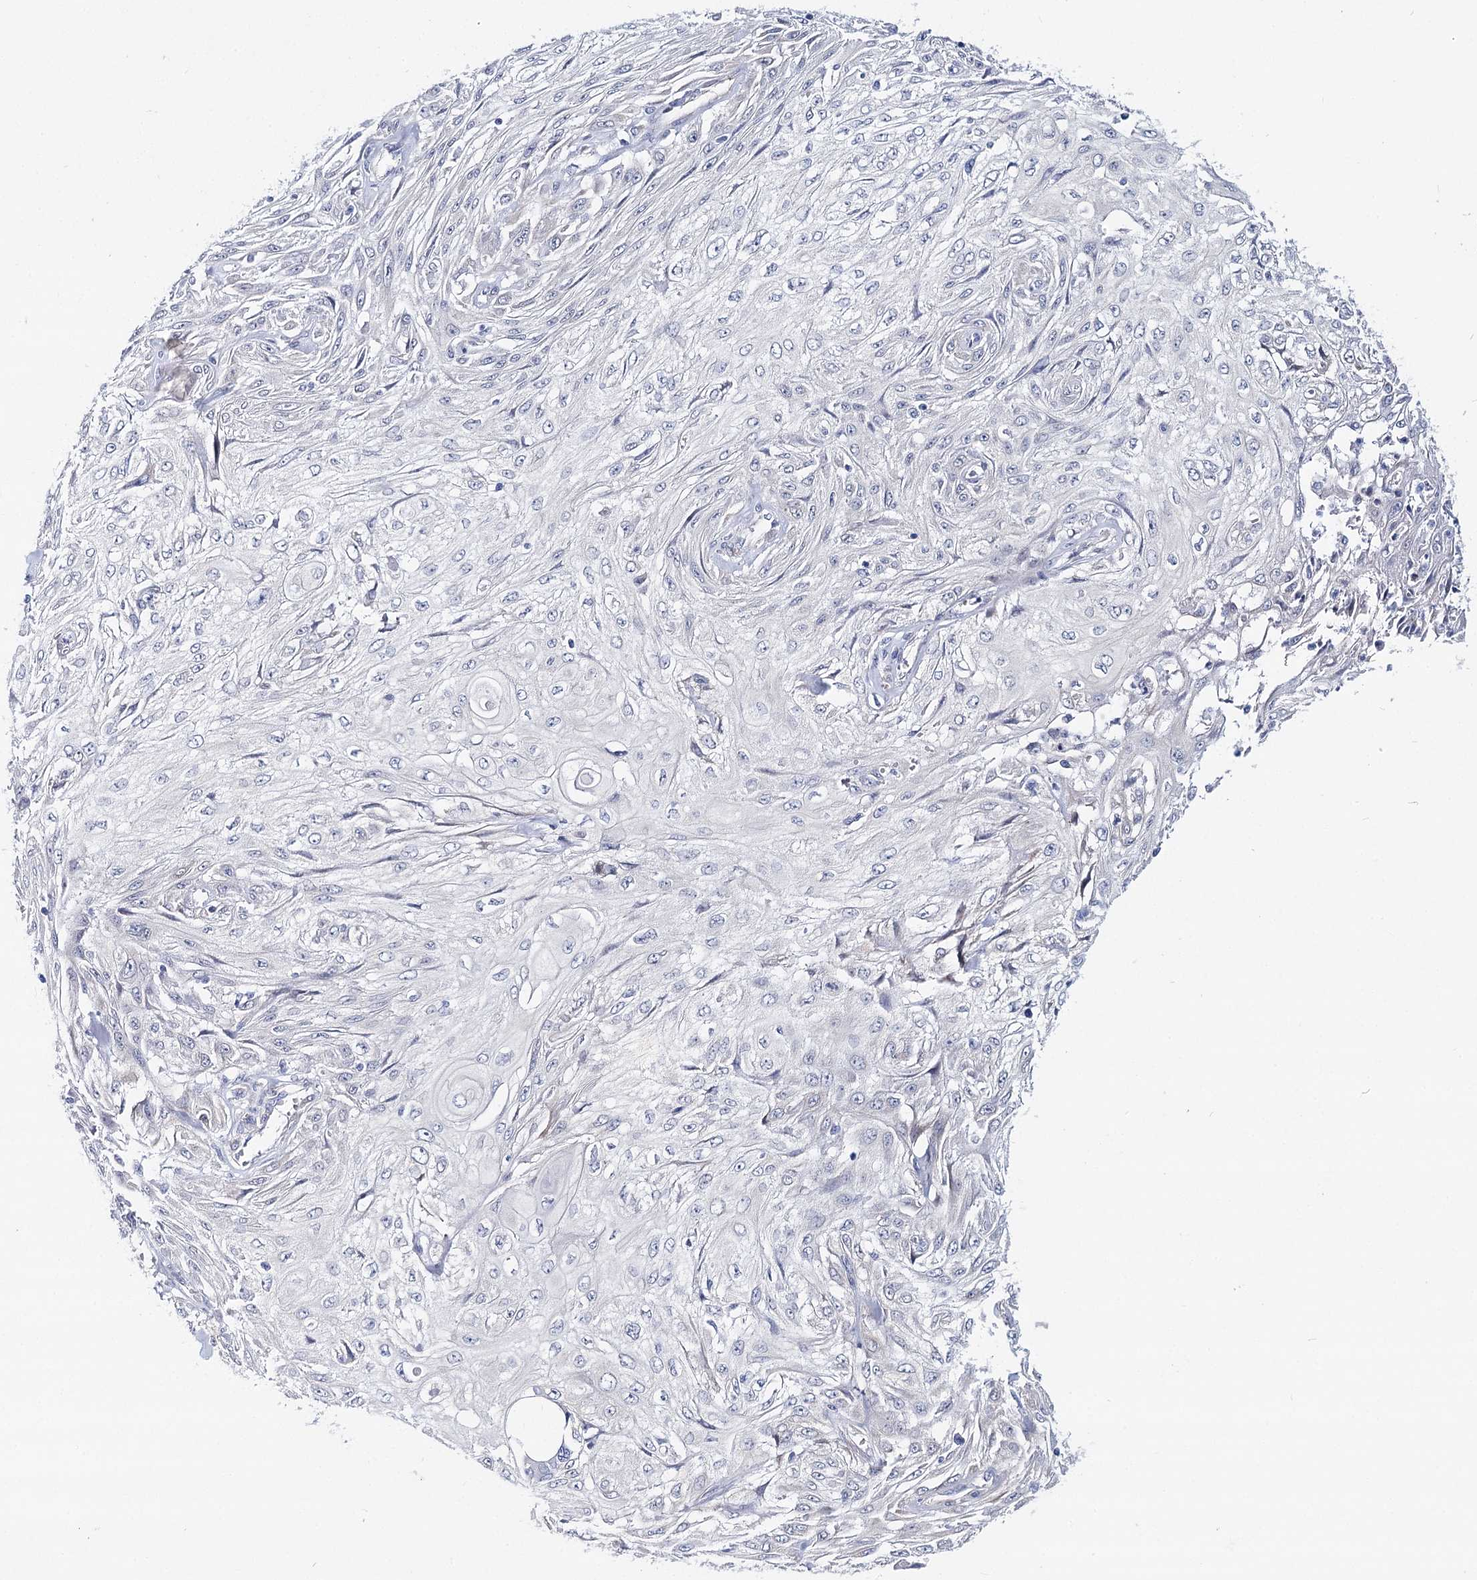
{"staining": {"intensity": "negative", "quantity": "none", "location": "none"}, "tissue": "skin cancer", "cell_type": "Tumor cells", "image_type": "cancer", "snomed": [{"axis": "morphology", "description": "Squamous cell carcinoma, NOS"}, {"axis": "topography", "description": "Skin"}], "caption": "Skin cancer stained for a protein using IHC demonstrates no expression tumor cells.", "gene": "TEX12", "patient": {"sex": "male", "age": 75}}